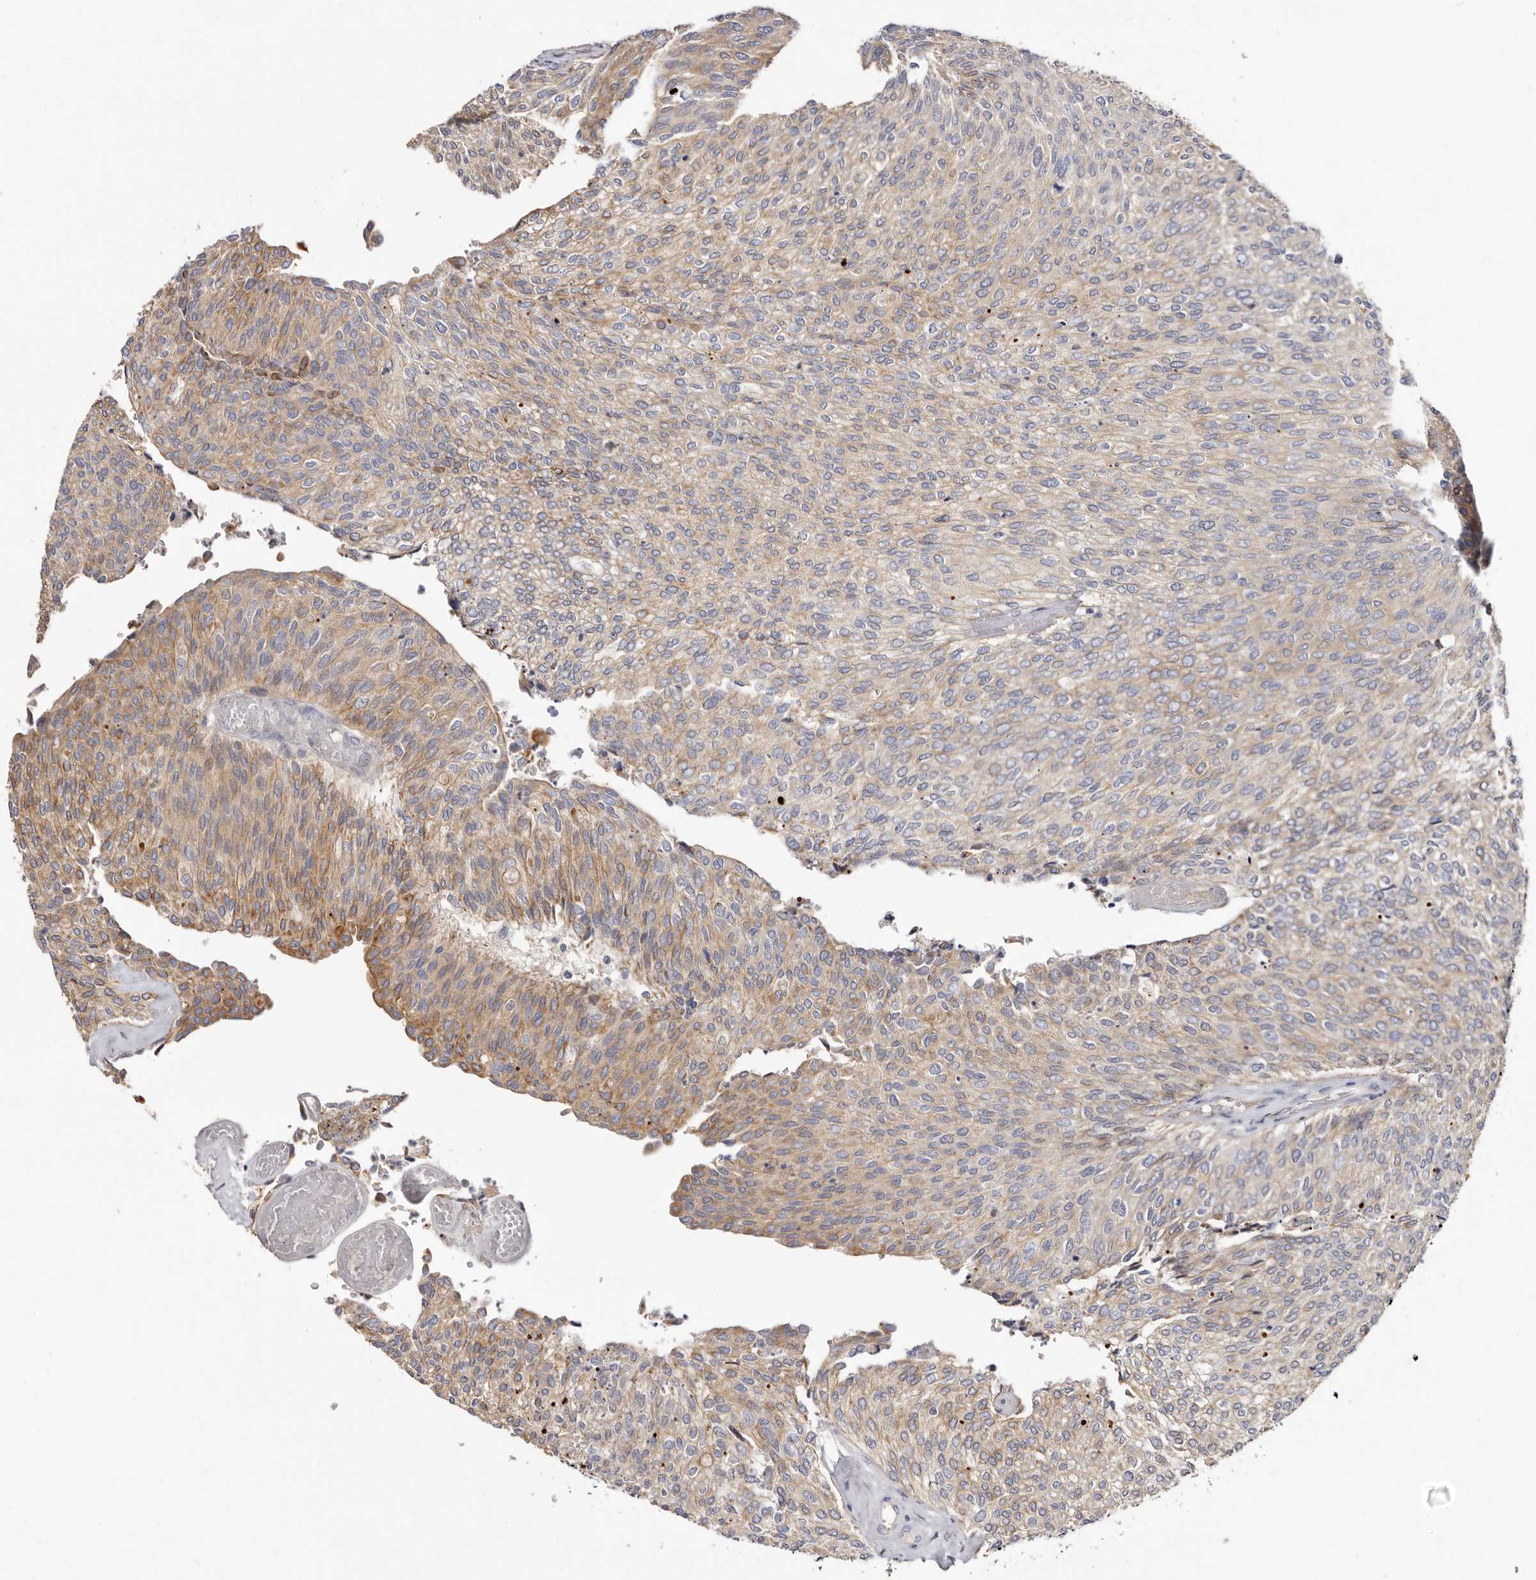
{"staining": {"intensity": "moderate", "quantity": "<25%", "location": "cytoplasmic/membranous"}, "tissue": "urothelial cancer", "cell_type": "Tumor cells", "image_type": "cancer", "snomed": [{"axis": "morphology", "description": "Urothelial carcinoma, Low grade"}, {"axis": "topography", "description": "Urinary bladder"}], "caption": "IHC image of neoplastic tissue: human urothelial cancer stained using immunohistochemistry (IHC) displays low levels of moderate protein expression localized specifically in the cytoplasmic/membranous of tumor cells, appearing as a cytoplasmic/membranous brown color.", "gene": "STK16", "patient": {"sex": "female", "age": 79}}